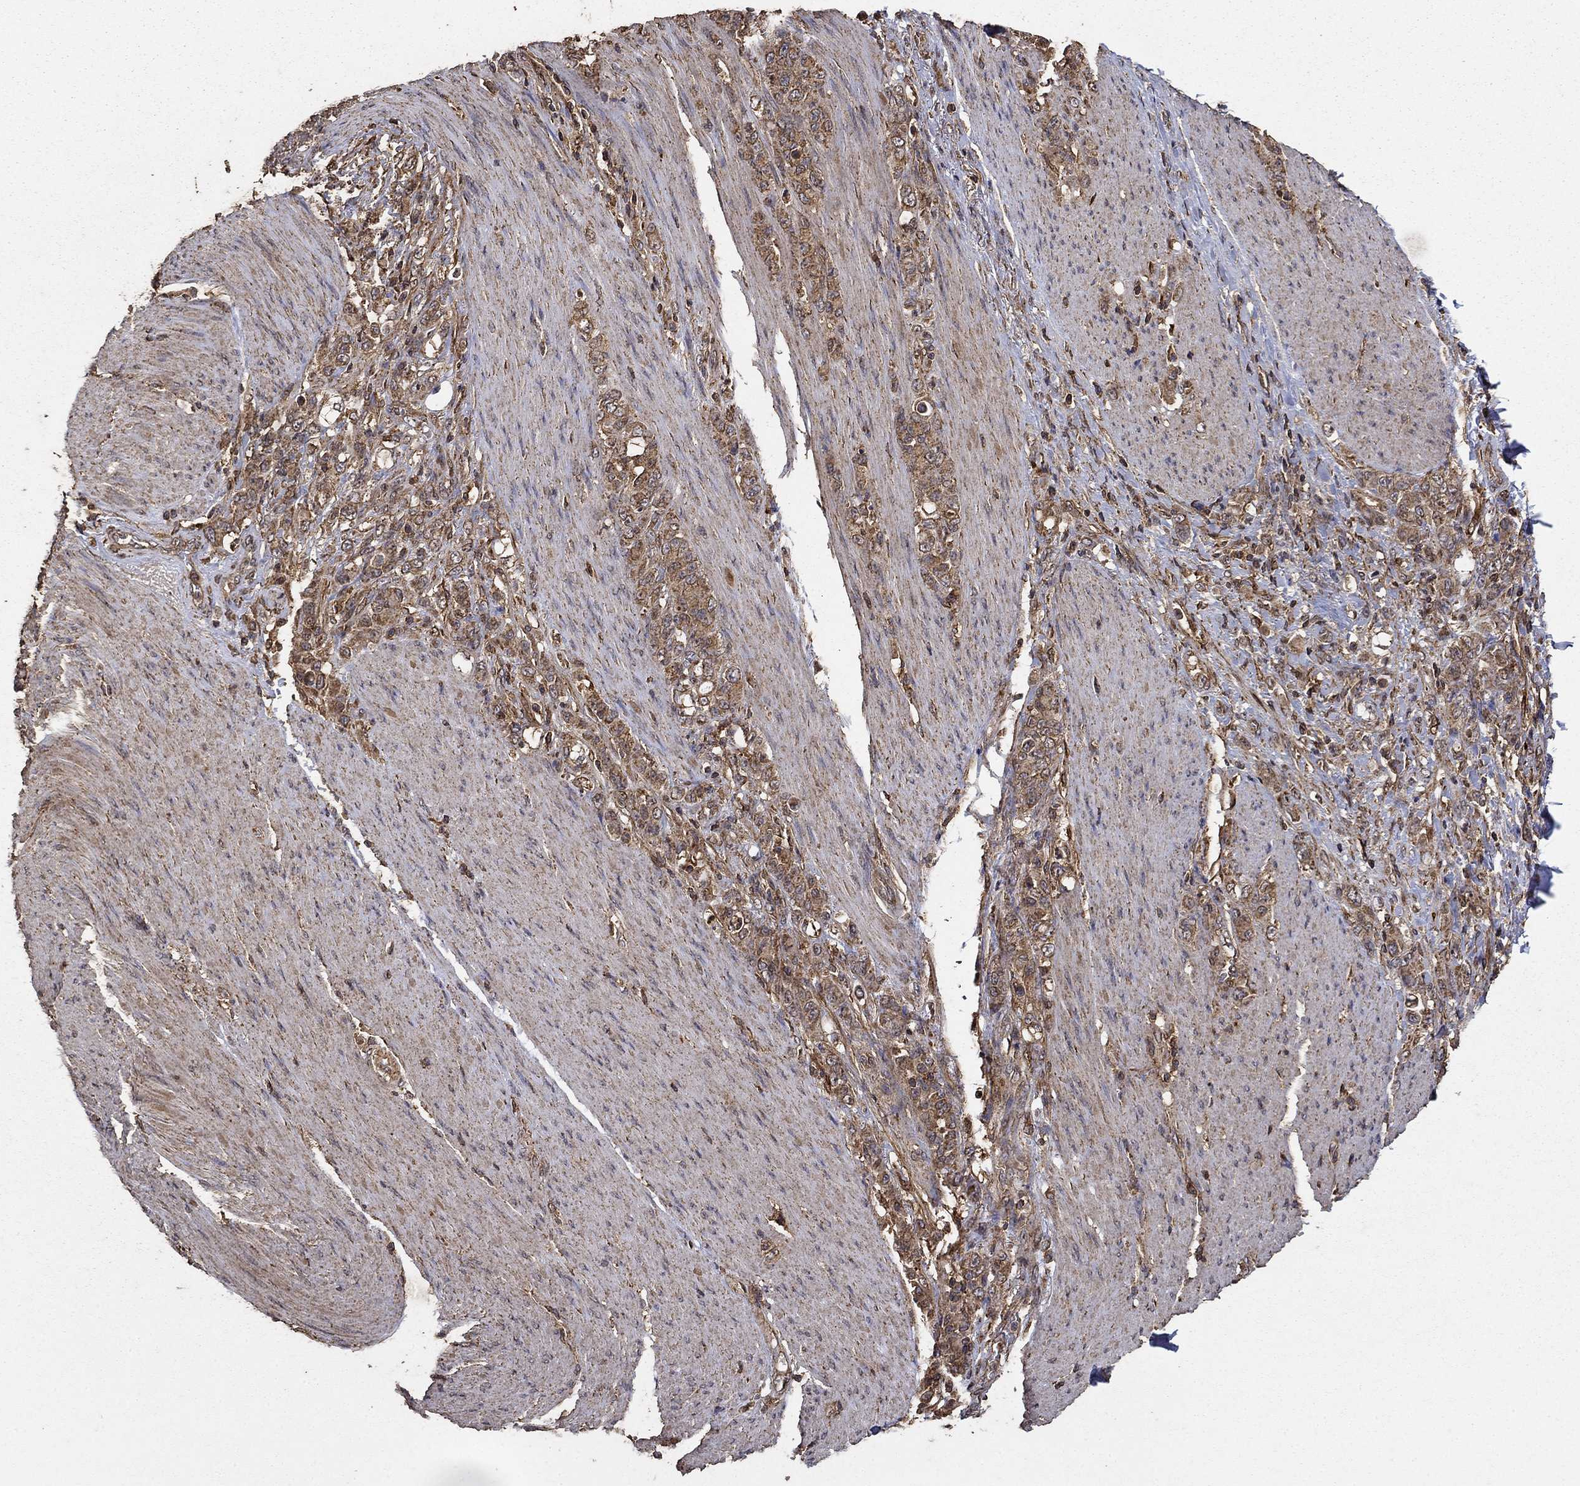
{"staining": {"intensity": "moderate", "quantity": ">75%", "location": "cytoplasmic/membranous"}, "tissue": "stomach cancer", "cell_type": "Tumor cells", "image_type": "cancer", "snomed": [{"axis": "morphology", "description": "Adenocarcinoma, NOS"}, {"axis": "topography", "description": "Stomach"}], "caption": "Protein analysis of stomach cancer (adenocarcinoma) tissue shows moderate cytoplasmic/membranous positivity in about >75% of tumor cells.", "gene": "IFRD1", "patient": {"sex": "female", "age": 79}}